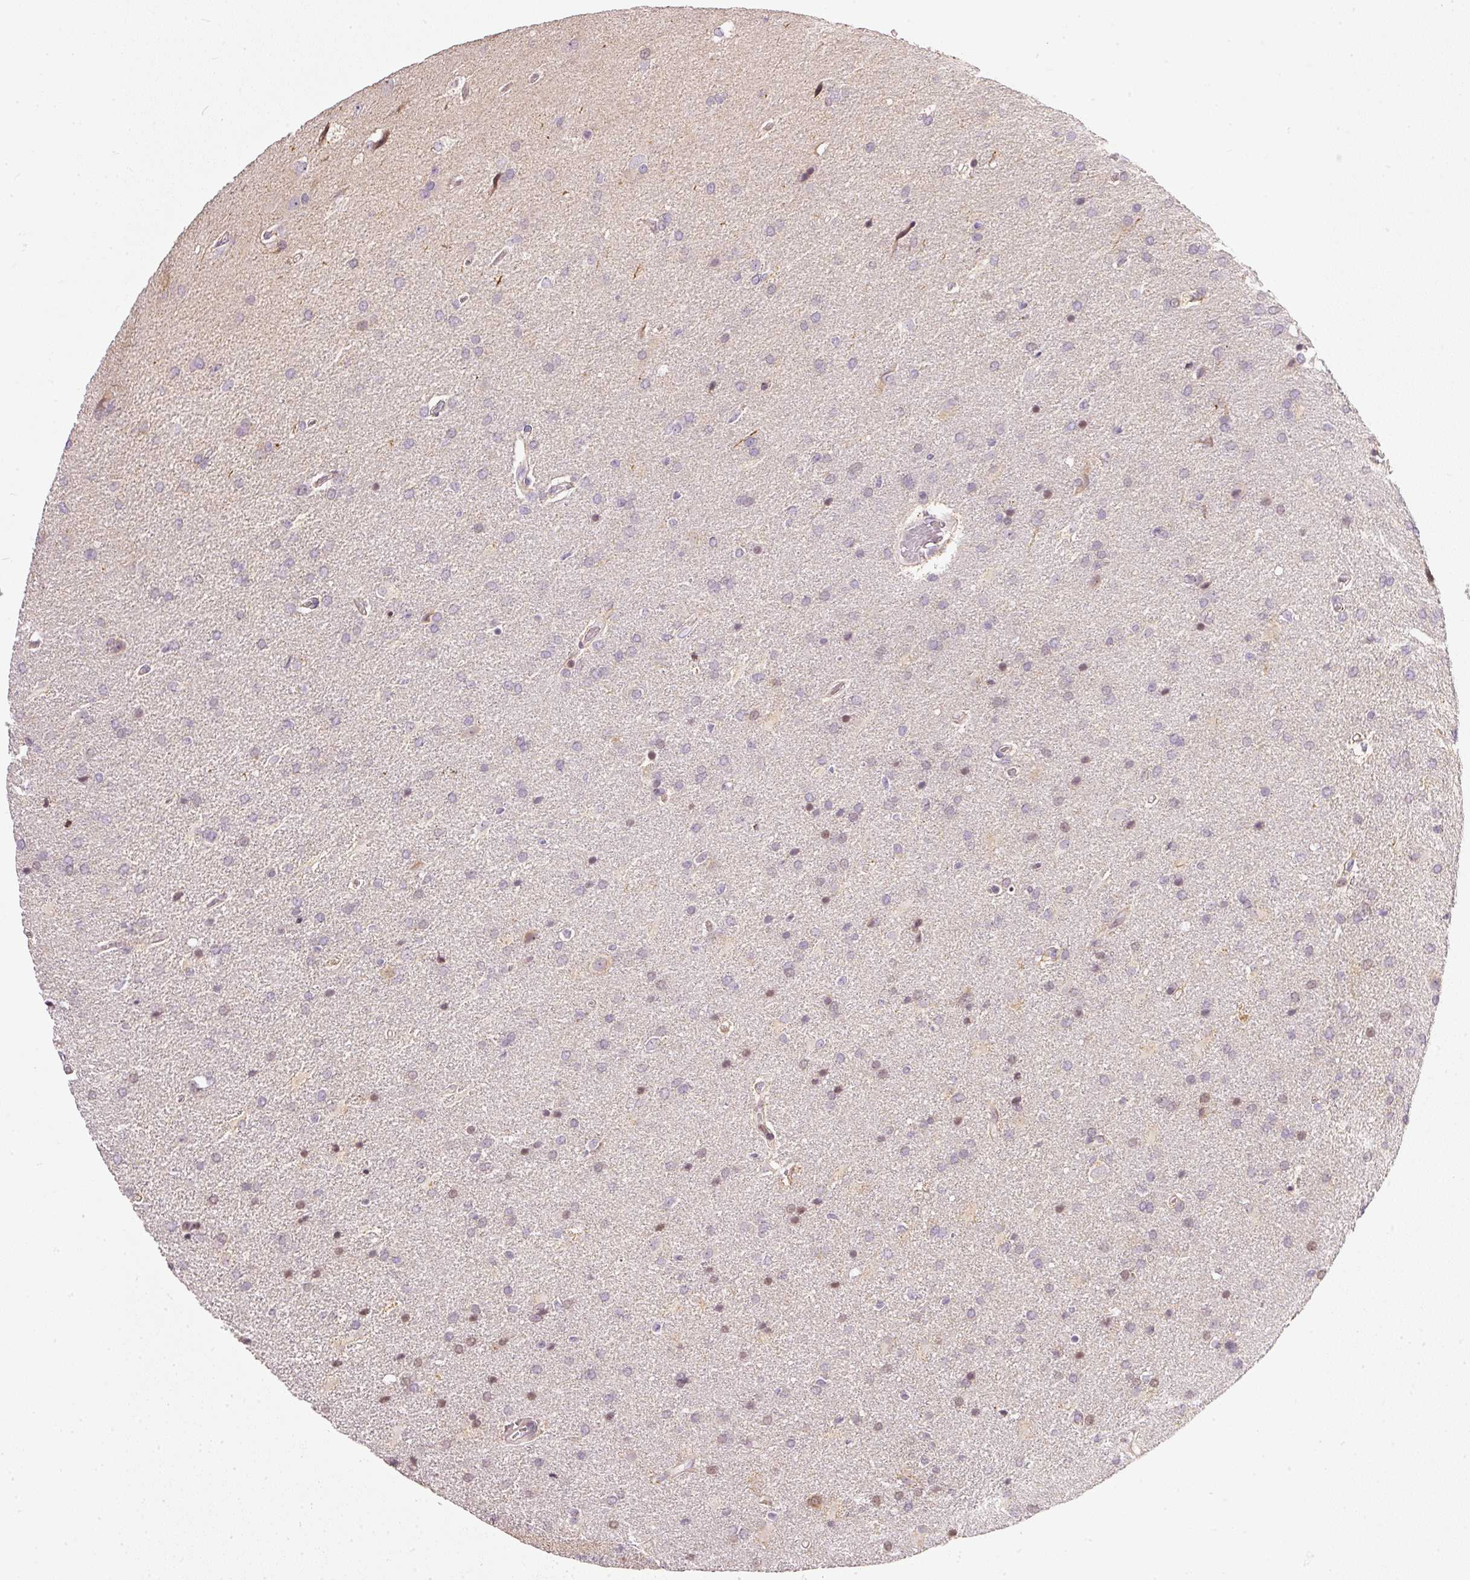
{"staining": {"intensity": "moderate", "quantity": "<25%", "location": "nuclear"}, "tissue": "glioma", "cell_type": "Tumor cells", "image_type": "cancer", "snomed": [{"axis": "morphology", "description": "Glioma, malignant, High grade"}, {"axis": "topography", "description": "Brain"}], "caption": "Immunohistochemical staining of high-grade glioma (malignant) reveals moderate nuclear protein expression in about <25% of tumor cells.", "gene": "NRDE2", "patient": {"sex": "male", "age": 56}}